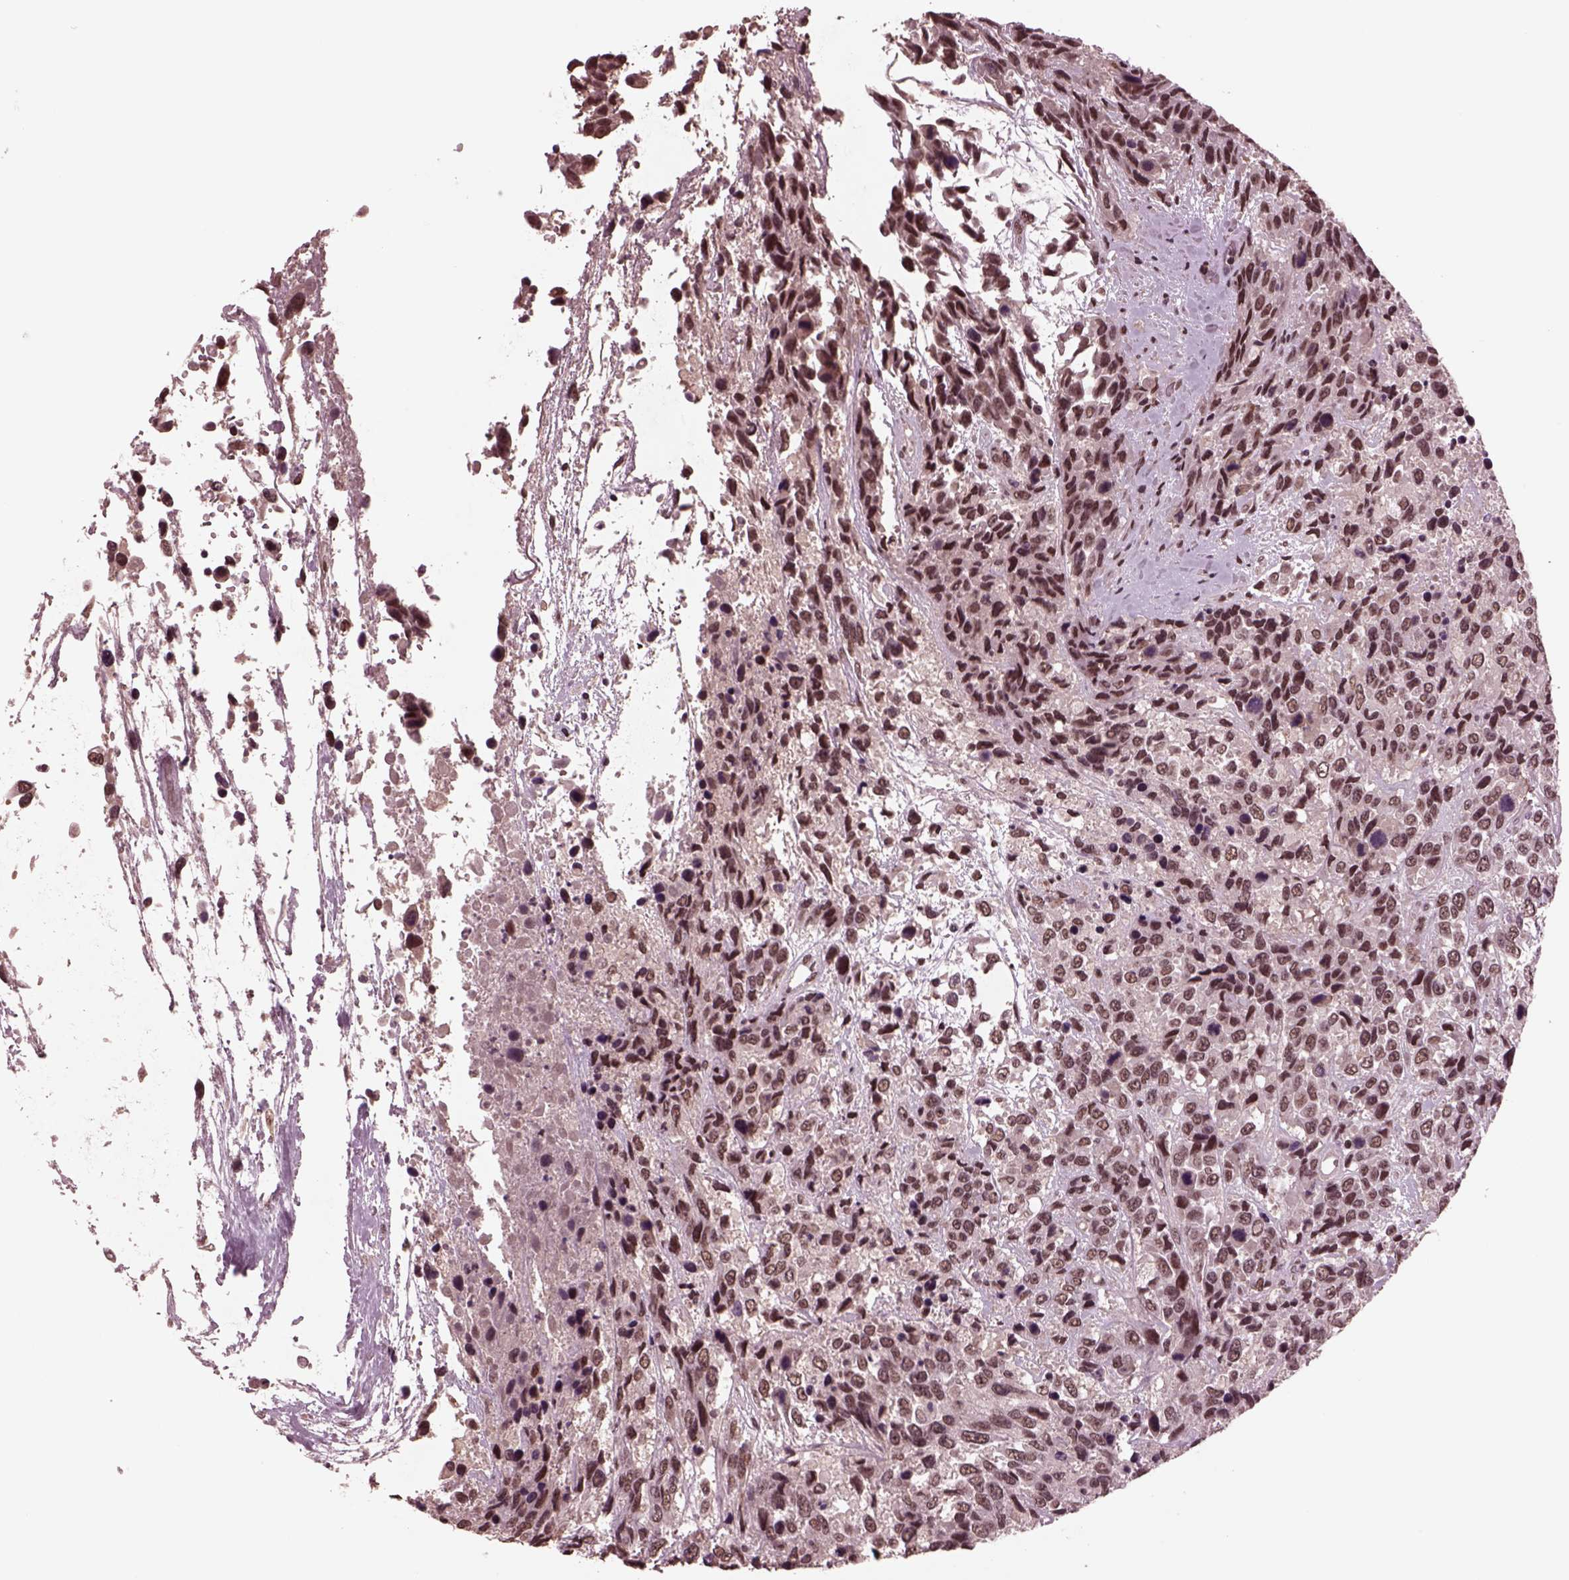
{"staining": {"intensity": "weak", "quantity": ">75%", "location": "nuclear"}, "tissue": "urothelial cancer", "cell_type": "Tumor cells", "image_type": "cancer", "snomed": [{"axis": "morphology", "description": "Urothelial carcinoma, High grade"}, {"axis": "topography", "description": "Urinary bladder"}], "caption": "Immunohistochemistry (IHC) histopathology image of high-grade urothelial carcinoma stained for a protein (brown), which reveals low levels of weak nuclear positivity in approximately >75% of tumor cells.", "gene": "NAP1L5", "patient": {"sex": "female", "age": 70}}